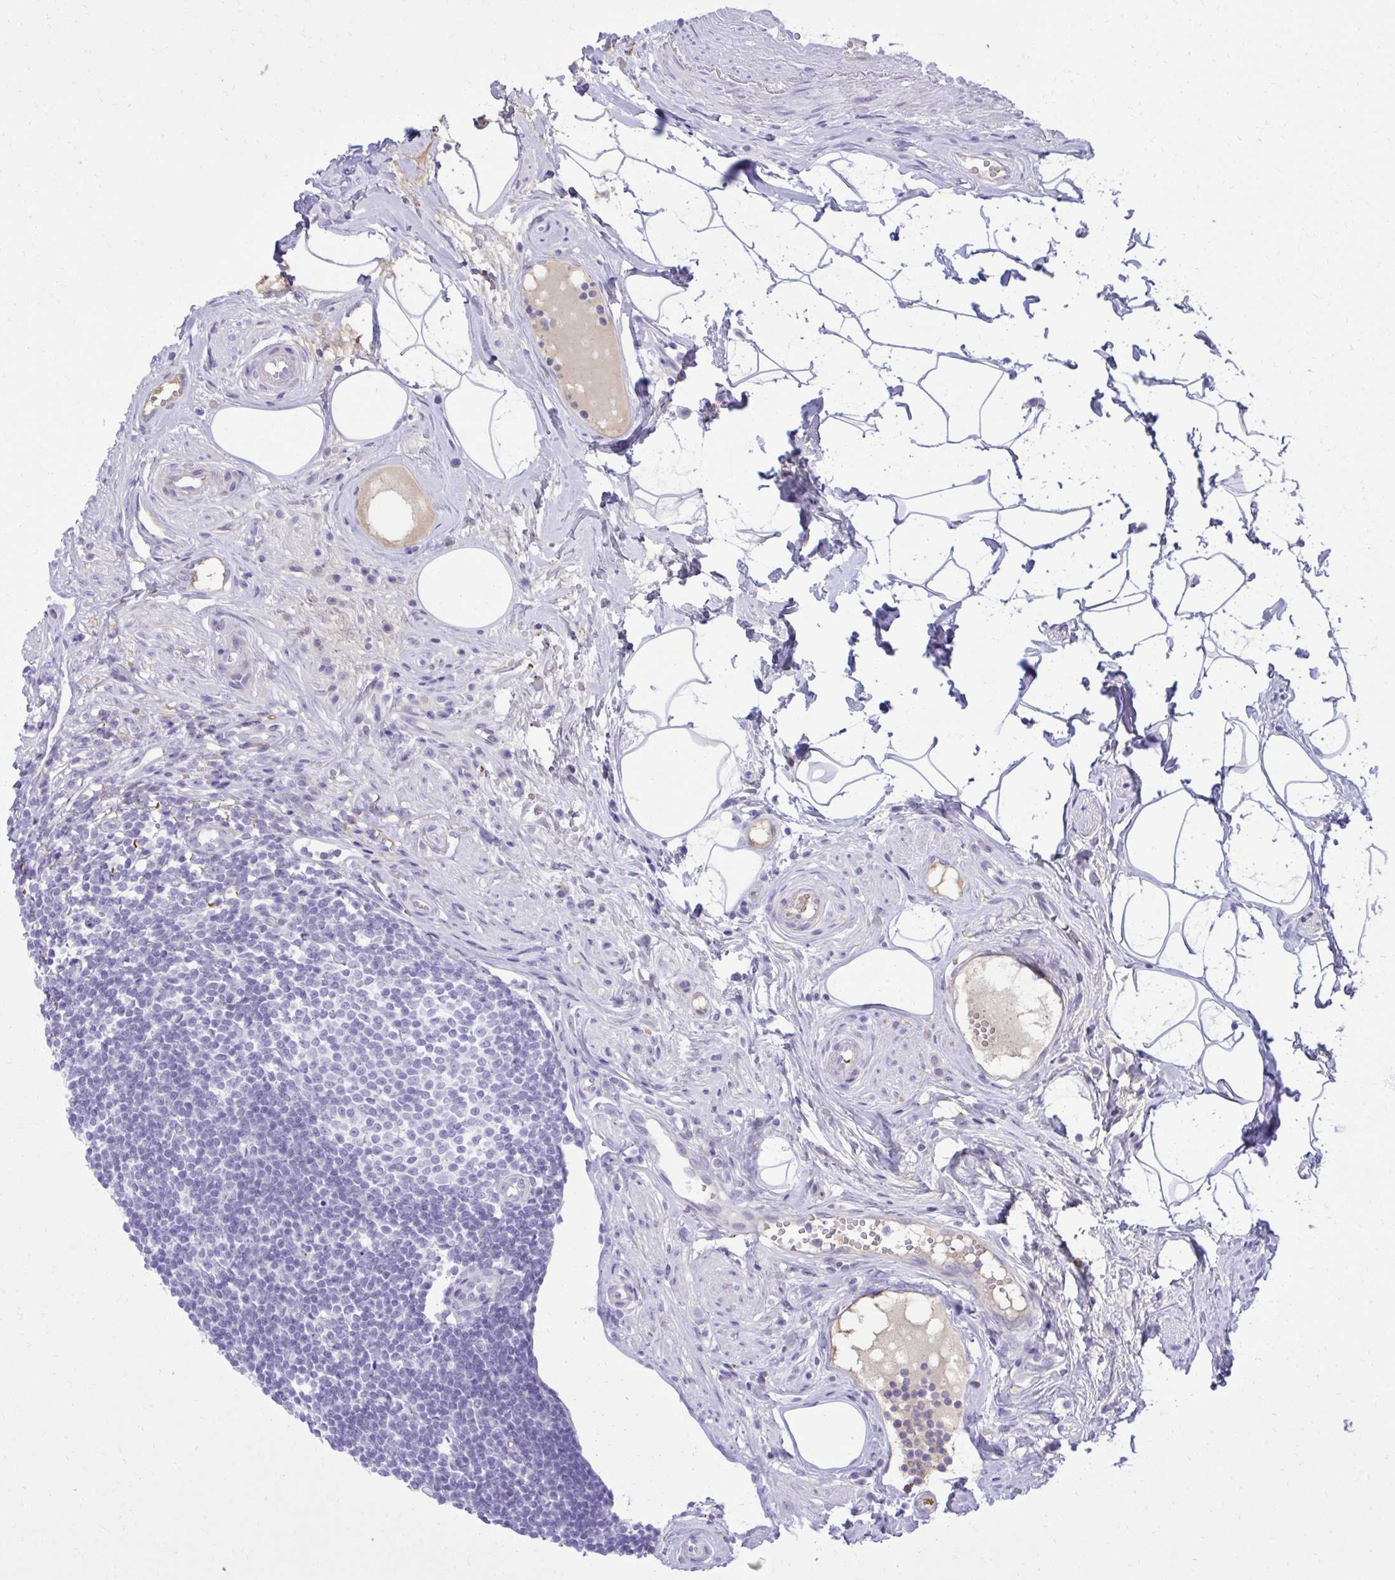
{"staining": {"intensity": "moderate", "quantity": "25%-75%", "location": "cytoplasmic/membranous"}, "tissue": "appendix", "cell_type": "Glandular cells", "image_type": "normal", "snomed": [{"axis": "morphology", "description": "Normal tissue, NOS"}, {"axis": "topography", "description": "Appendix"}], "caption": "High-power microscopy captured an immunohistochemistry (IHC) image of benign appendix, revealing moderate cytoplasmic/membranous staining in approximately 25%-75% of glandular cells. The staining was performed using DAB (3,3'-diaminobenzidine), with brown indicating positive protein expression. Nuclei are stained blue with hematoxylin.", "gene": "PITPNM3", "patient": {"sex": "female", "age": 56}}